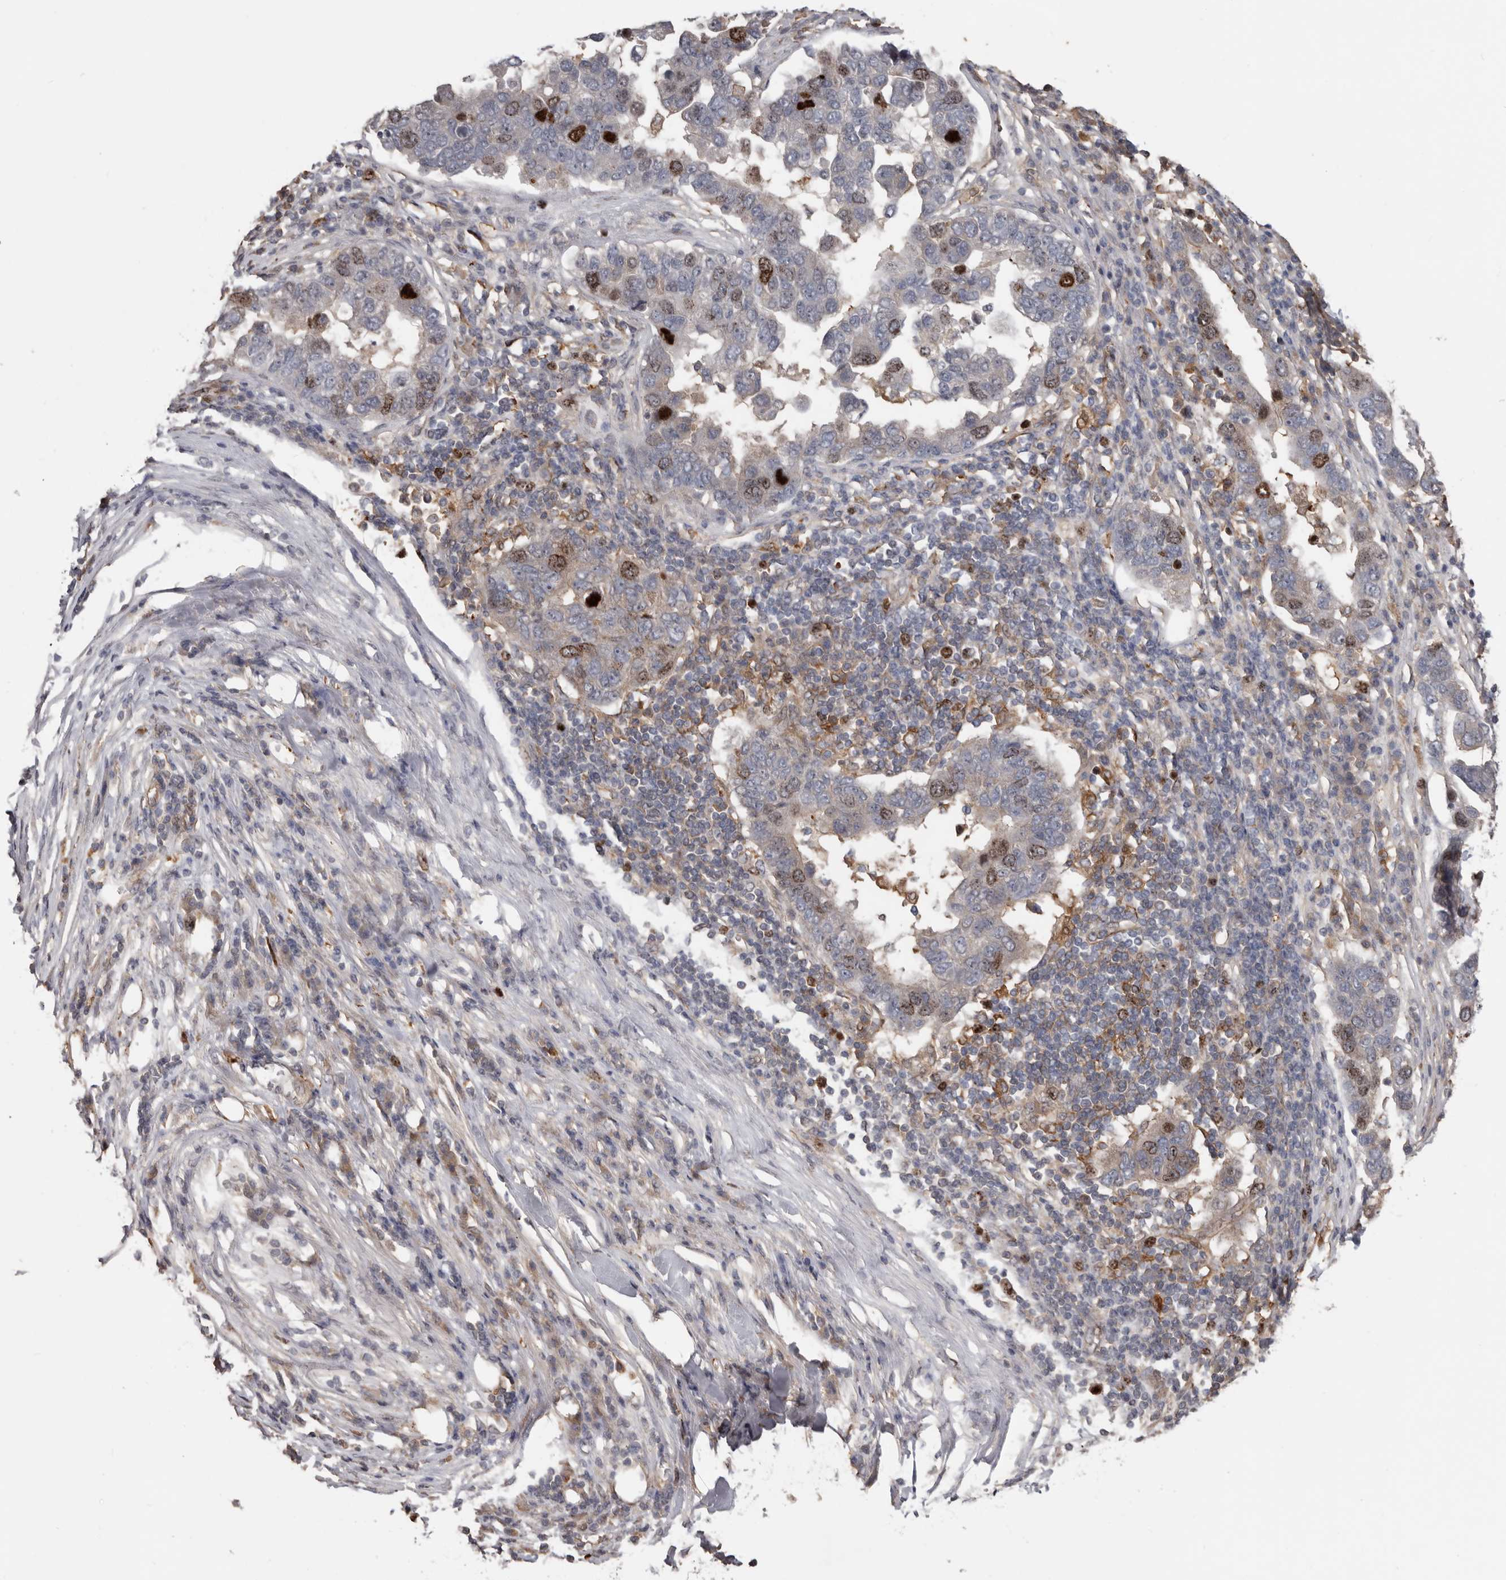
{"staining": {"intensity": "strong", "quantity": "<25%", "location": "nuclear"}, "tissue": "pancreatic cancer", "cell_type": "Tumor cells", "image_type": "cancer", "snomed": [{"axis": "morphology", "description": "Adenocarcinoma, NOS"}, {"axis": "topography", "description": "Pancreas"}], "caption": "Protein staining exhibits strong nuclear expression in approximately <25% of tumor cells in pancreatic cancer (adenocarcinoma). (DAB (3,3'-diaminobenzidine) IHC with brightfield microscopy, high magnification).", "gene": "CDCA8", "patient": {"sex": "female", "age": 61}}